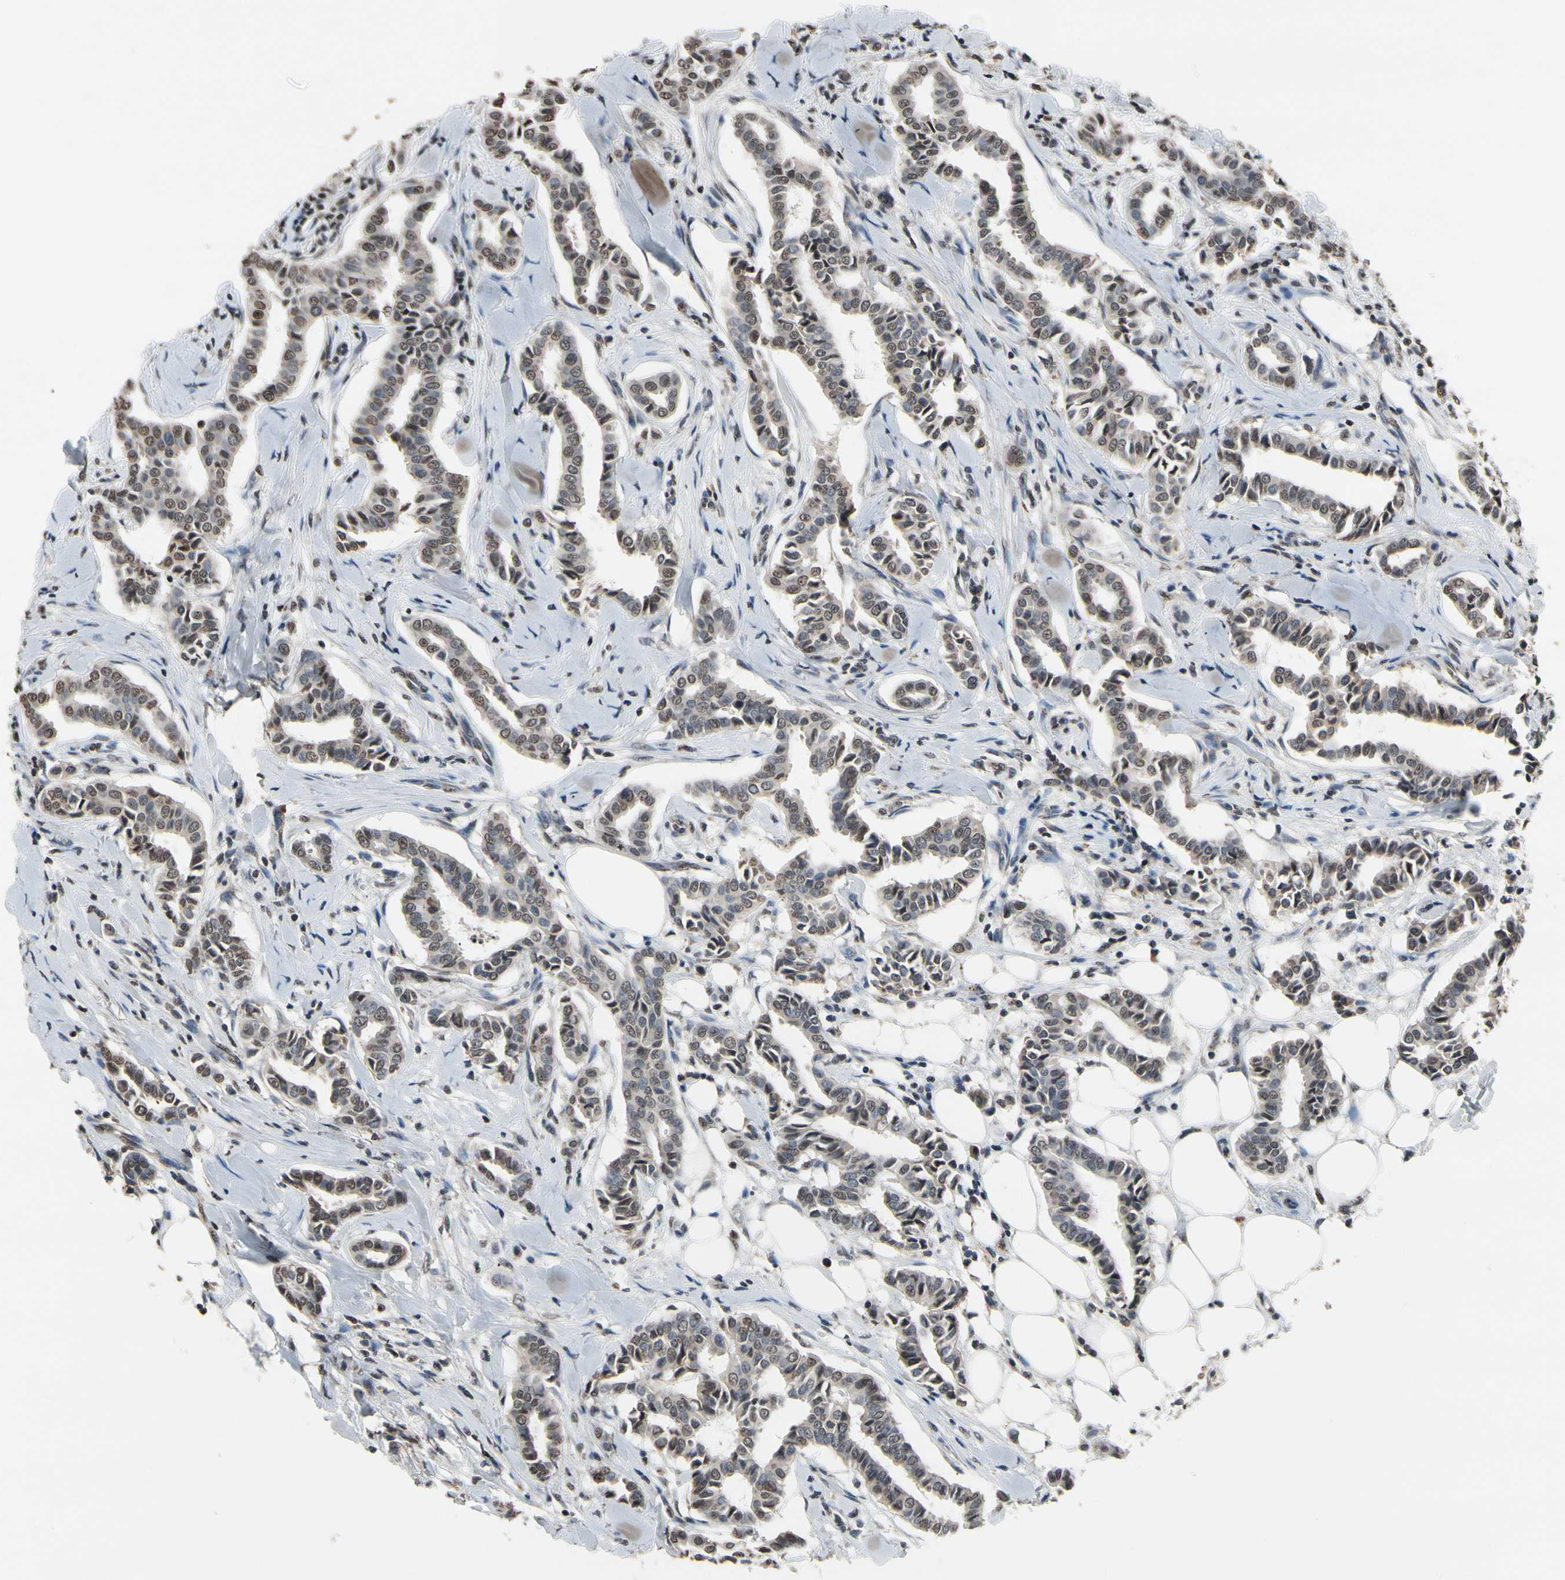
{"staining": {"intensity": "weak", "quantity": "25%-75%", "location": "cytoplasmic/membranous"}, "tissue": "head and neck cancer", "cell_type": "Tumor cells", "image_type": "cancer", "snomed": [{"axis": "morphology", "description": "Adenocarcinoma, NOS"}, {"axis": "topography", "description": "Salivary gland"}, {"axis": "topography", "description": "Head-Neck"}], "caption": "This photomicrograph shows immunohistochemistry staining of head and neck cancer (adenocarcinoma), with low weak cytoplasmic/membranous positivity in about 25%-75% of tumor cells.", "gene": "HIPK2", "patient": {"sex": "female", "age": 59}}